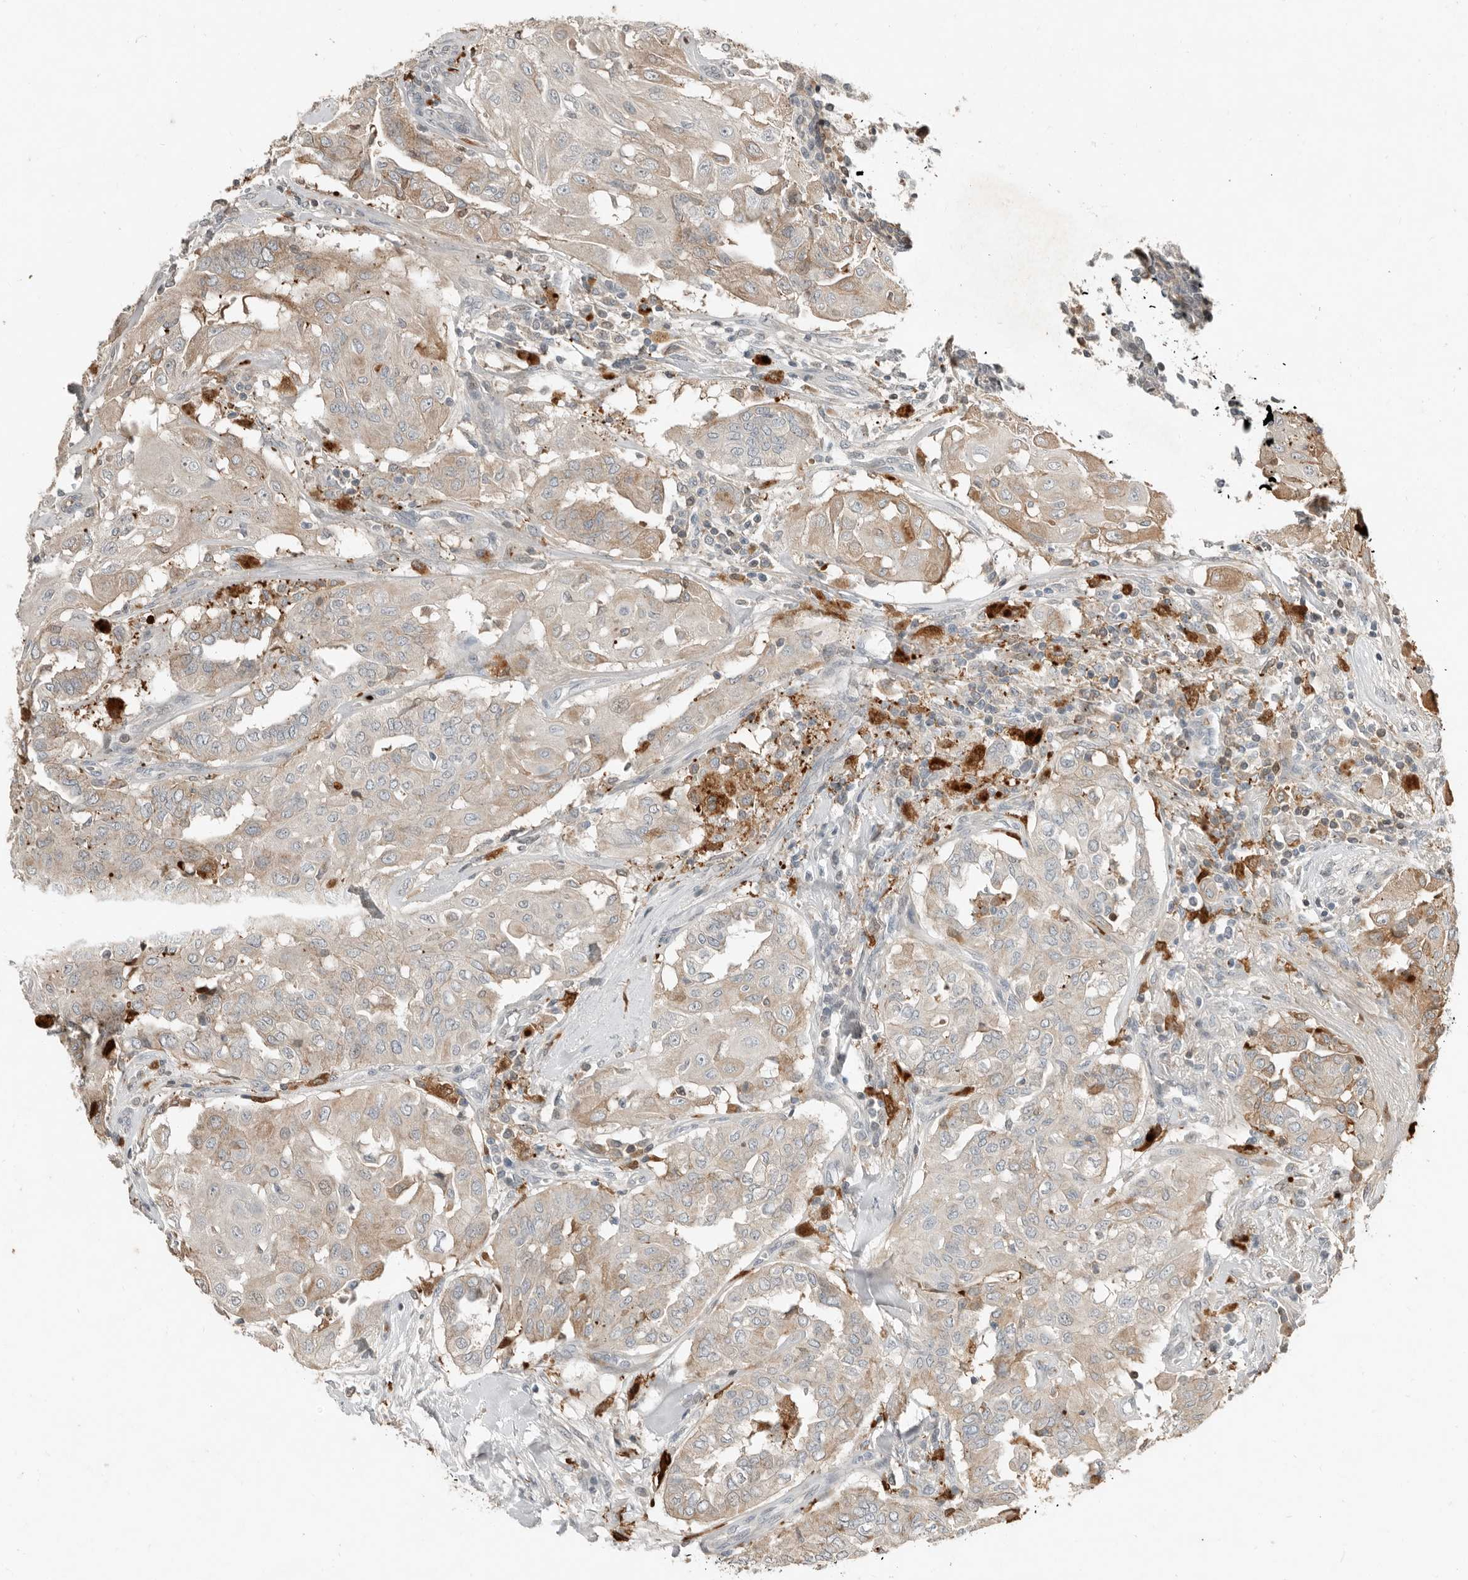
{"staining": {"intensity": "weak", "quantity": "25%-75%", "location": "cytoplasmic/membranous"}, "tissue": "thyroid cancer", "cell_type": "Tumor cells", "image_type": "cancer", "snomed": [{"axis": "morphology", "description": "Papillary adenocarcinoma, NOS"}, {"axis": "topography", "description": "Thyroid gland"}], "caption": "The histopathology image displays staining of papillary adenocarcinoma (thyroid), revealing weak cytoplasmic/membranous protein positivity (brown color) within tumor cells. The staining is performed using DAB (3,3'-diaminobenzidine) brown chromogen to label protein expression. The nuclei are counter-stained blue using hematoxylin.", "gene": "KLHL38", "patient": {"sex": "female", "age": 59}}